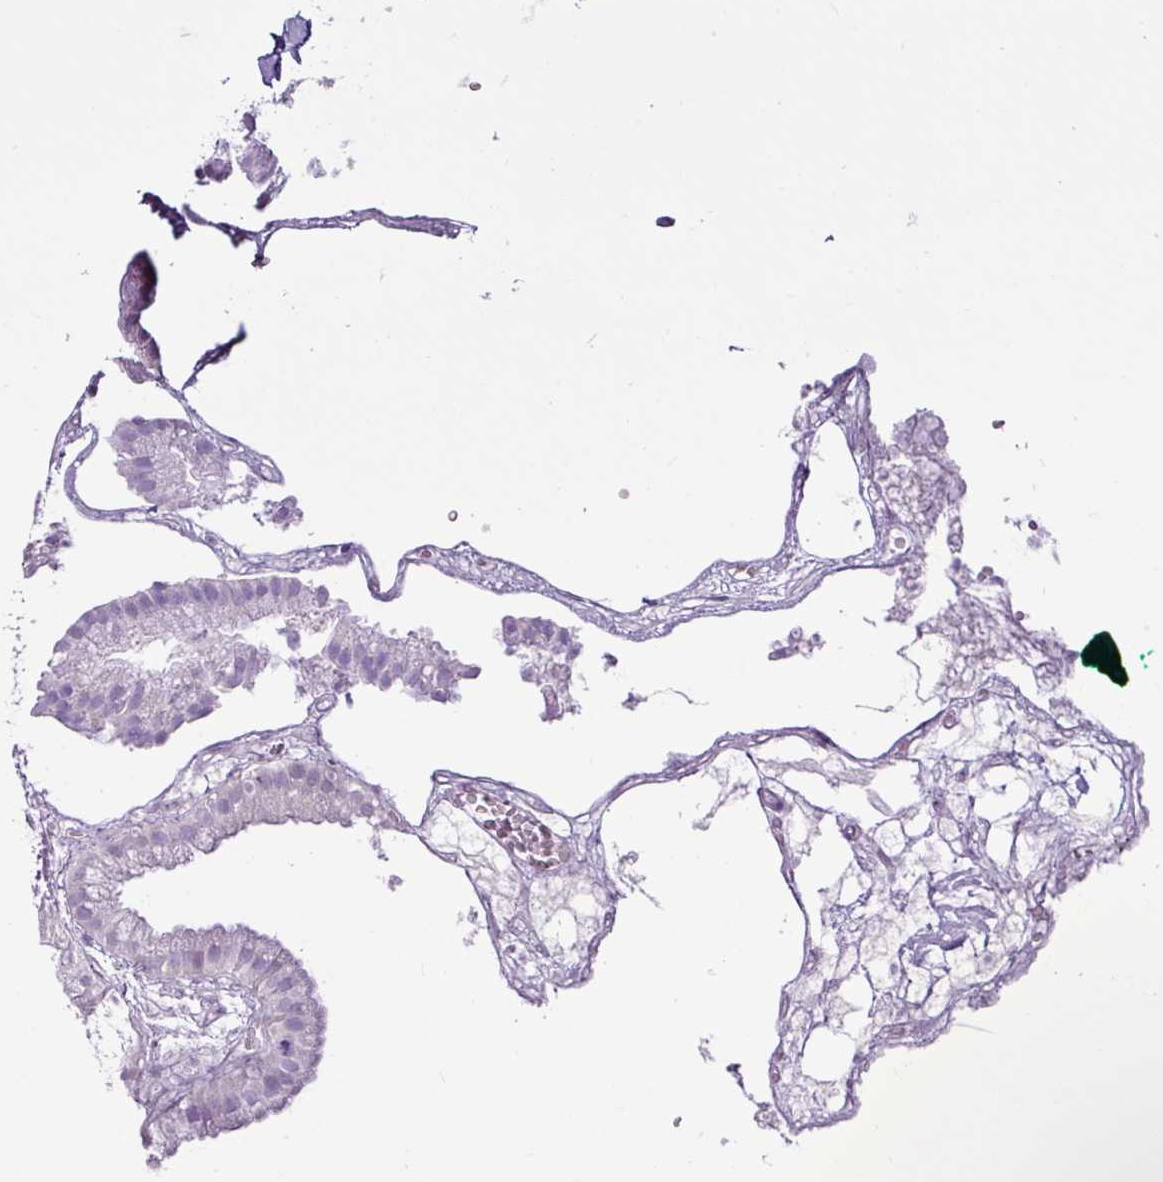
{"staining": {"intensity": "negative", "quantity": "none", "location": "none"}, "tissue": "gallbladder", "cell_type": "Glandular cells", "image_type": "normal", "snomed": [{"axis": "morphology", "description": "Normal tissue, NOS"}, {"axis": "topography", "description": "Gallbladder"}], "caption": "A photomicrograph of gallbladder stained for a protein exhibits no brown staining in glandular cells.", "gene": "LILRB4", "patient": {"sex": "female", "age": 63}}